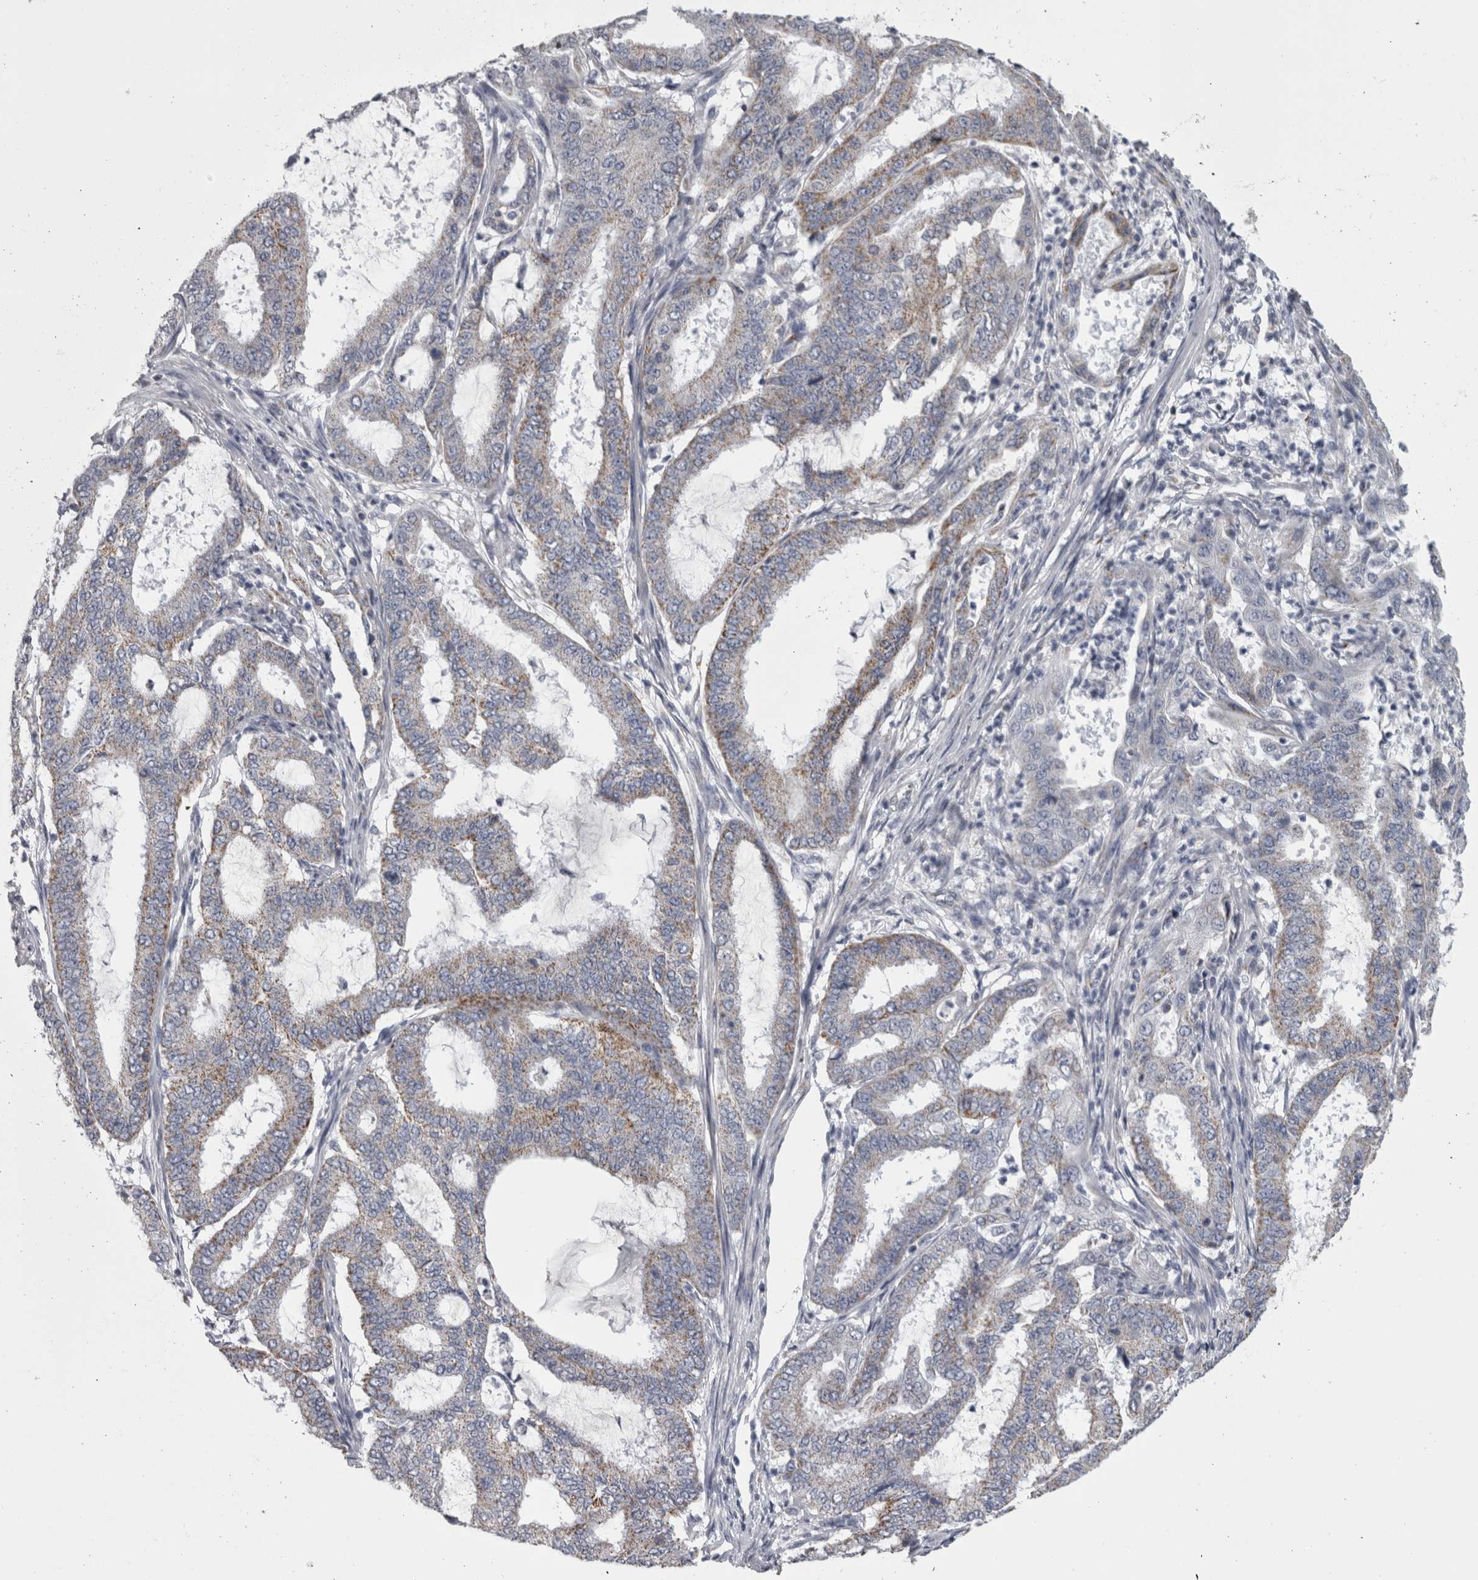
{"staining": {"intensity": "weak", "quantity": "25%-75%", "location": "cytoplasmic/membranous"}, "tissue": "endometrial cancer", "cell_type": "Tumor cells", "image_type": "cancer", "snomed": [{"axis": "morphology", "description": "Adenocarcinoma, NOS"}, {"axis": "topography", "description": "Endometrium"}], "caption": "Immunohistochemical staining of human adenocarcinoma (endometrial) displays low levels of weak cytoplasmic/membranous positivity in about 25%-75% of tumor cells. (Stains: DAB in brown, nuclei in blue, Microscopy: brightfield microscopy at high magnification).", "gene": "DBT", "patient": {"sex": "female", "age": 51}}